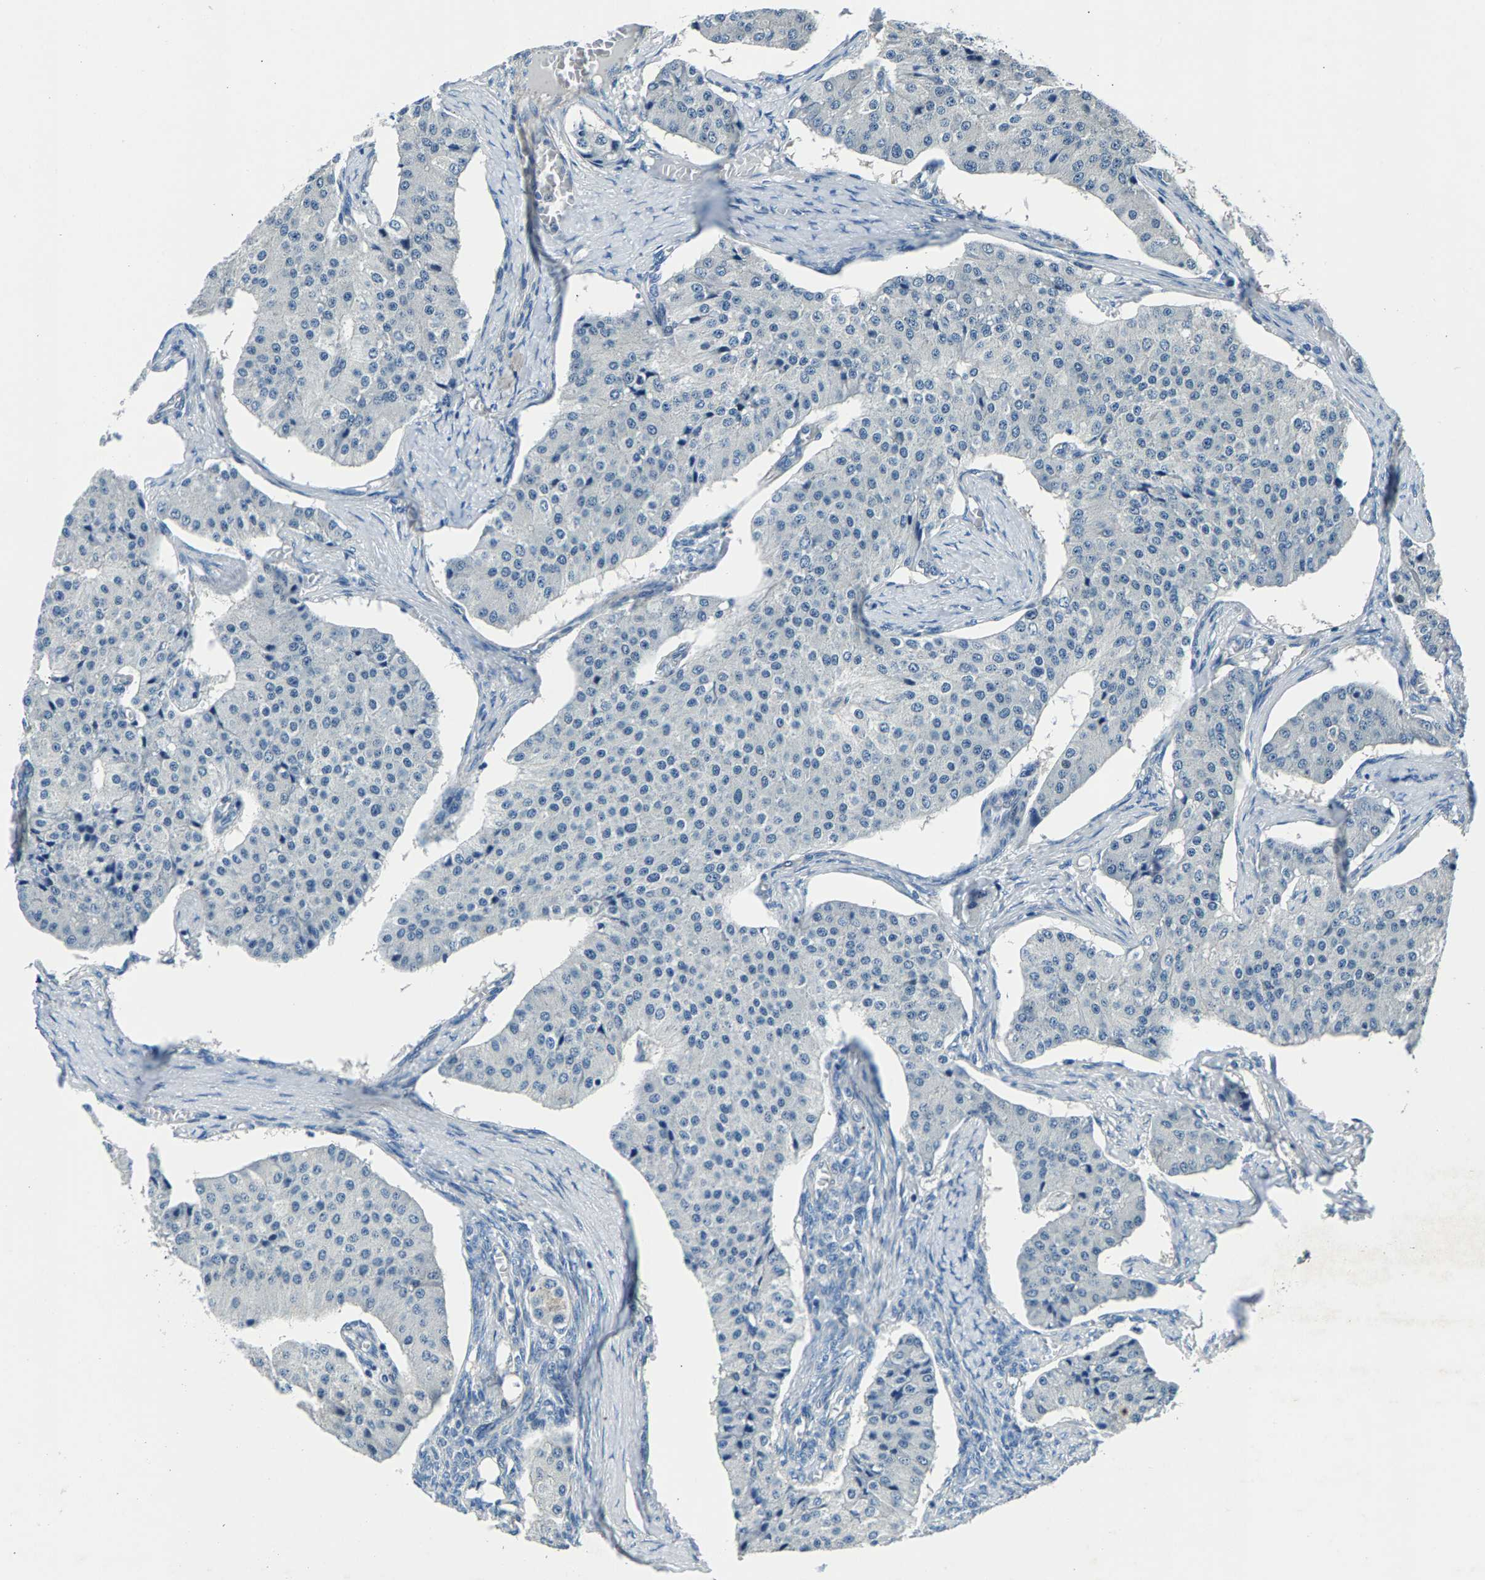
{"staining": {"intensity": "negative", "quantity": "none", "location": "none"}, "tissue": "carcinoid", "cell_type": "Tumor cells", "image_type": "cancer", "snomed": [{"axis": "morphology", "description": "Carcinoid, malignant, NOS"}, {"axis": "topography", "description": "Colon"}], "caption": "A high-resolution photomicrograph shows IHC staining of malignant carcinoid, which displays no significant expression in tumor cells.", "gene": "CDRT4", "patient": {"sex": "female", "age": 52}}